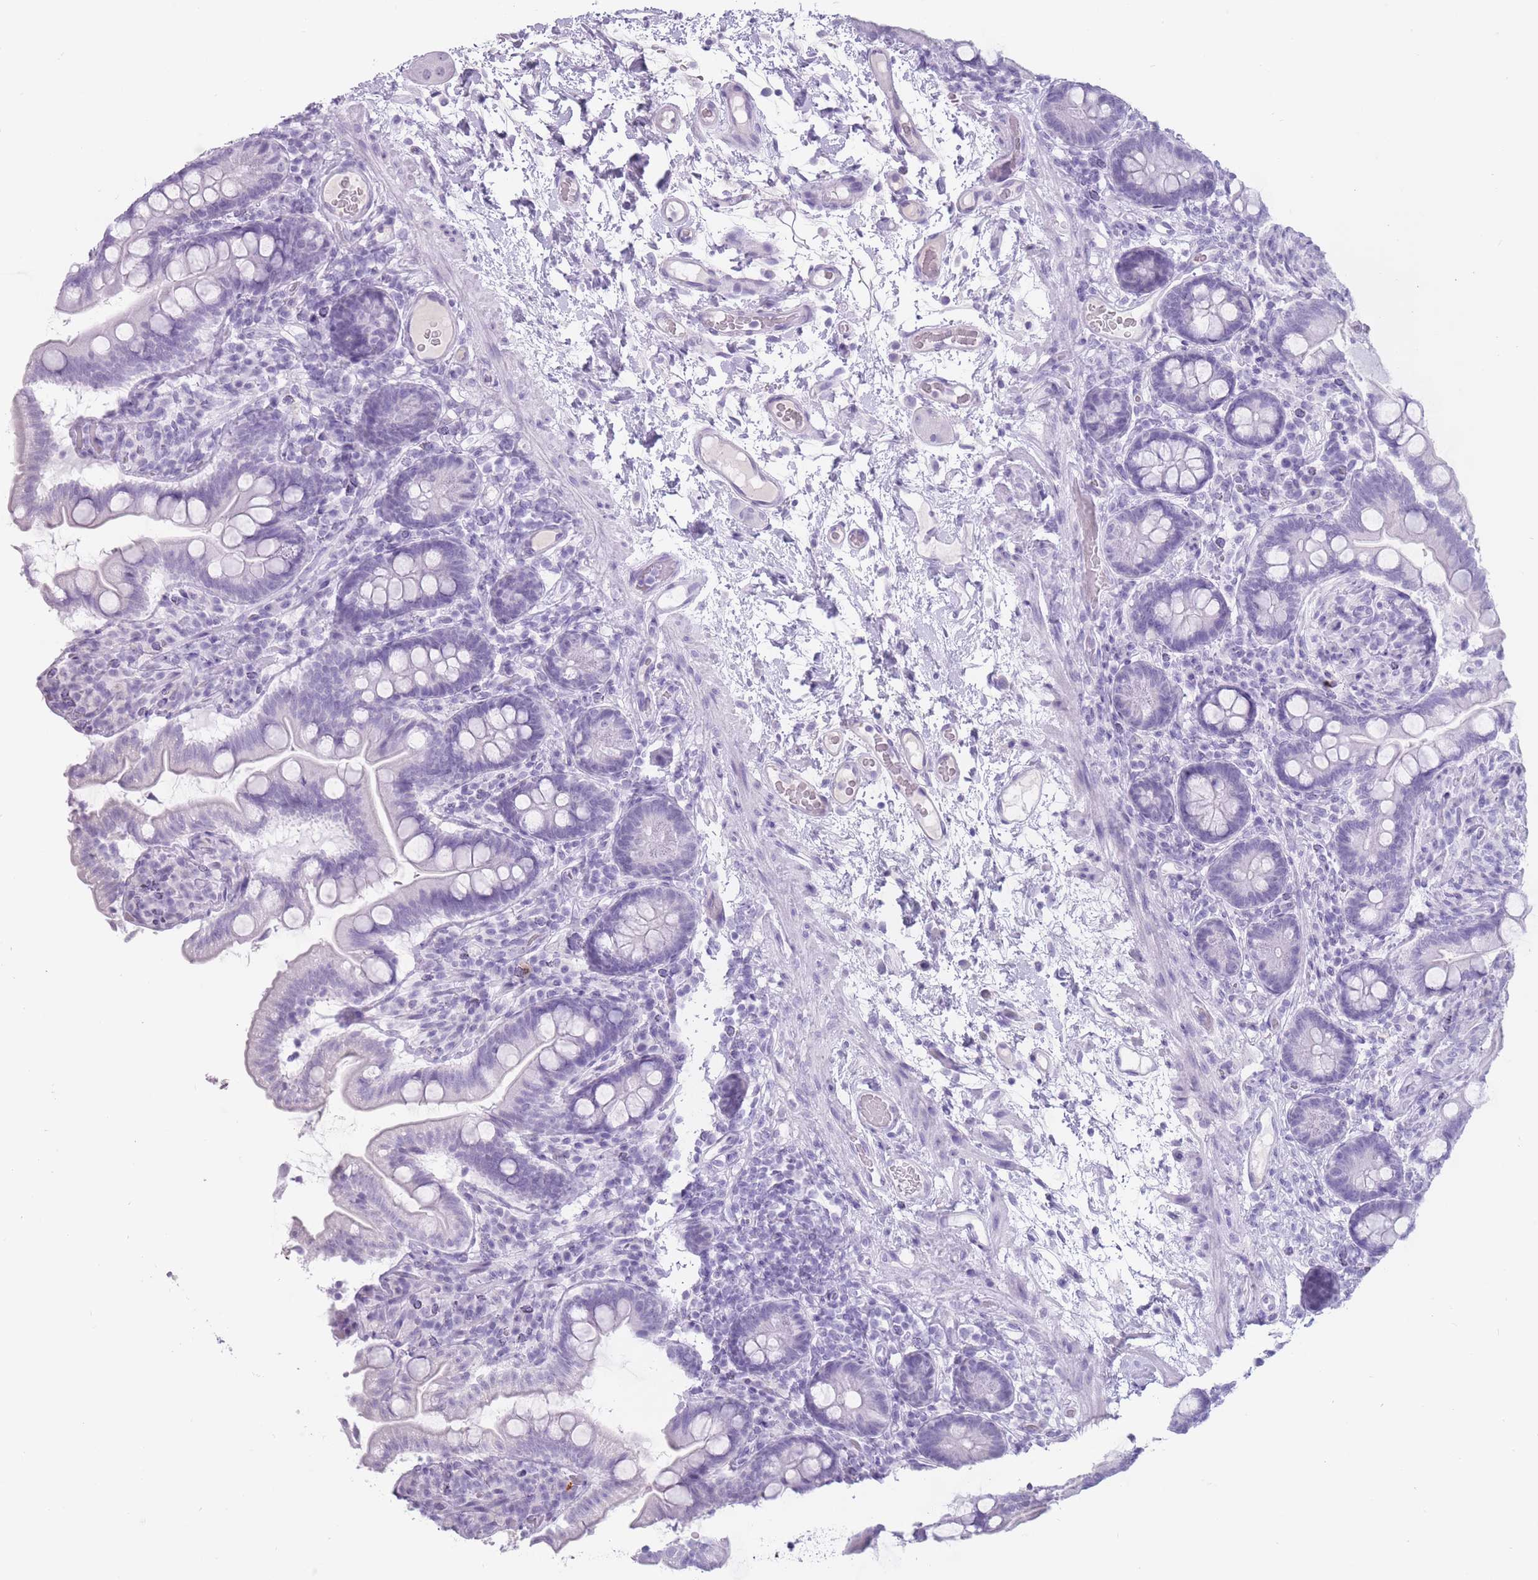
{"staining": {"intensity": "negative", "quantity": "none", "location": "none"}, "tissue": "small intestine", "cell_type": "Glandular cells", "image_type": "normal", "snomed": [{"axis": "morphology", "description": "Normal tissue, NOS"}, {"axis": "topography", "description": "Small intestine"}], "caption": "An IHC histopathology image of benign small intestine is shown. There is no staining in glandular cells of small intestine.", "gene": "PNMA3", "patient": {"sex": "female", "age": 64}}